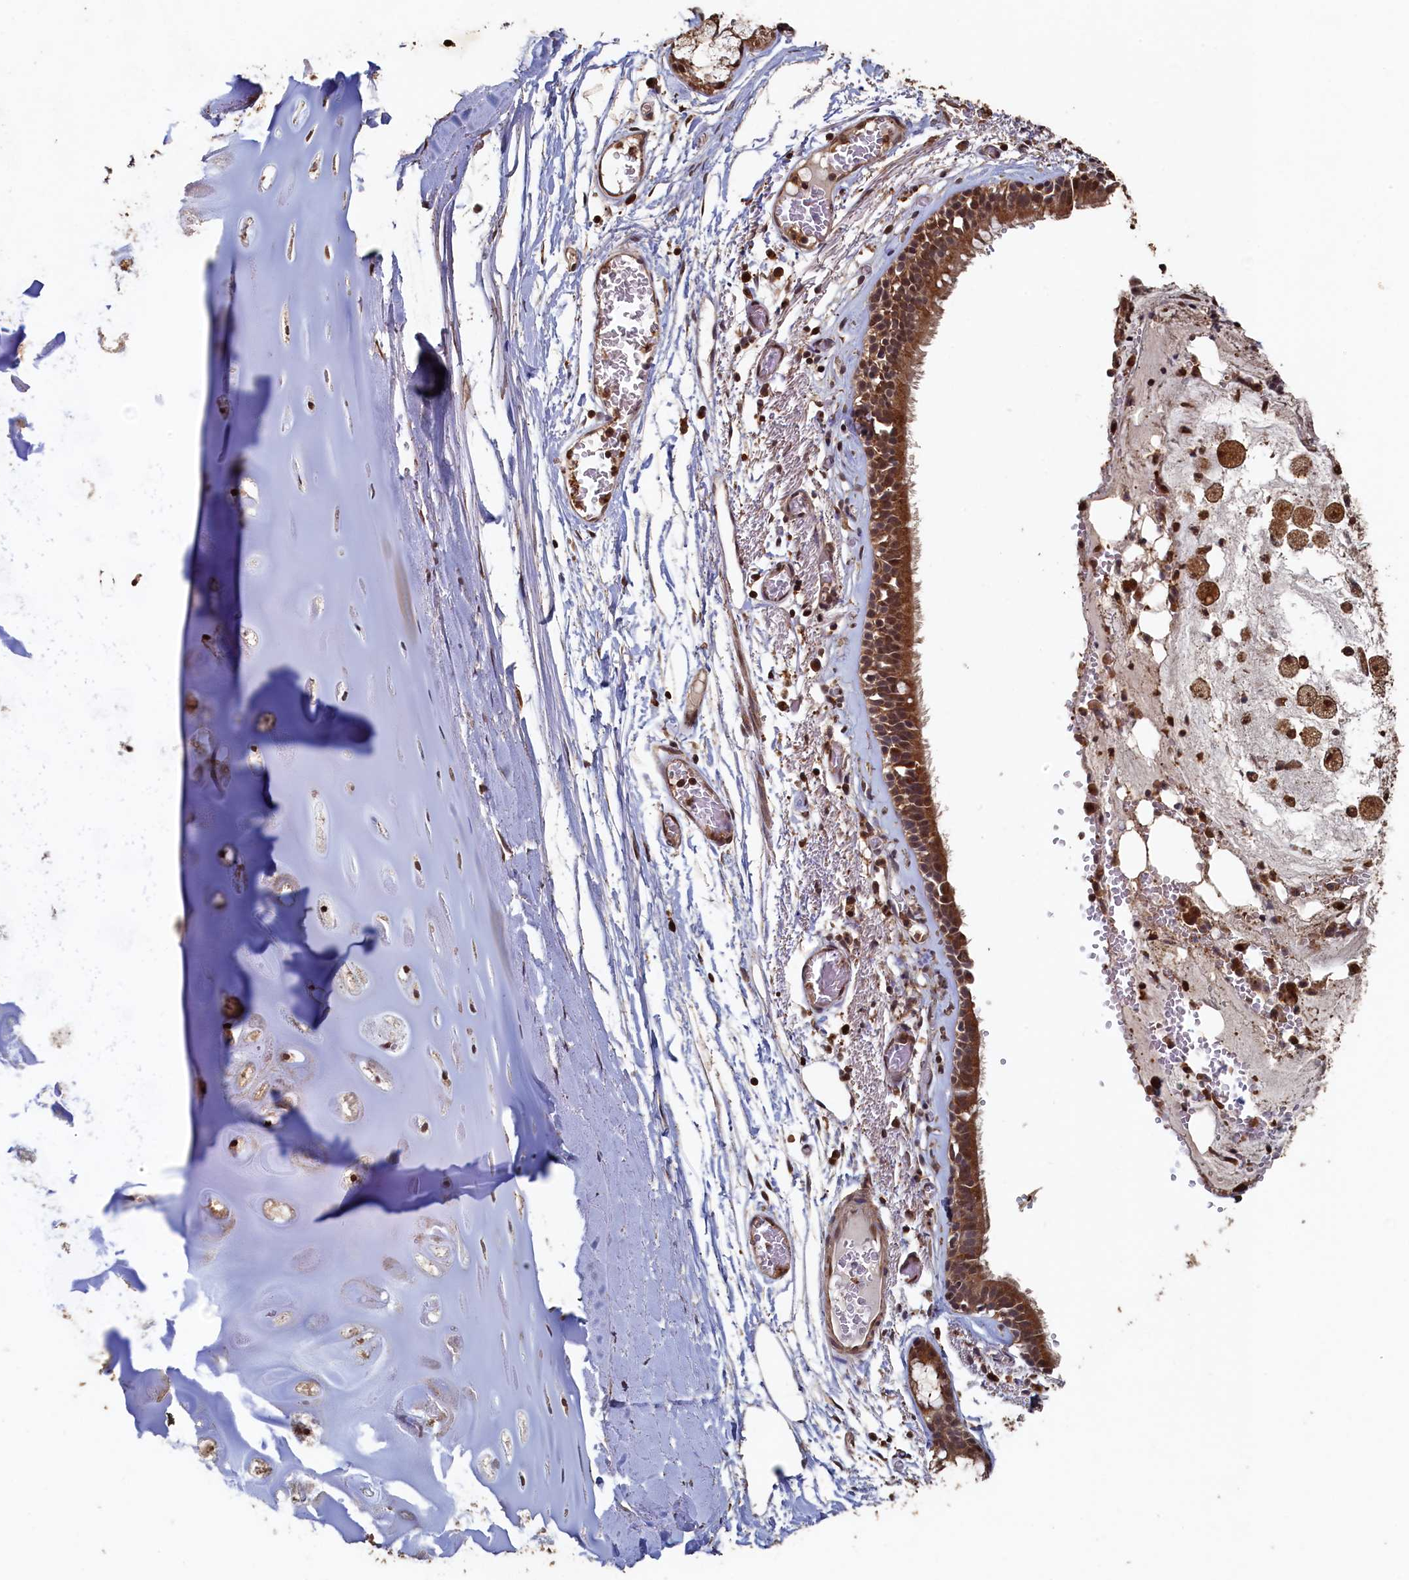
{"staining": {"intensity": "moderate", "quantity": ">75%", "location": "cytoplasmic/membranous"}, "tissue": "bronchus", "cell_type": "Respiratory epithelial cells", "image_type": "normal", "snomed": [{"axis": "morphology", "description": "Normal tissue, NOS"}, {"axis": "topography", "description": "Bronchus"}, {"axis": "topography", "description": "Lung"}], "caption": "IHC staining of normal bronchus, which demonstrates medium levels of moderate cytoplasmic/membranous staining in about >75% of respiratory epithelial cells indicating moderate cytoplasmic/membranous protein staining. The staining was performed using DAB (3,3'-diaminobenzidine) (brown) for protein detection and nuclei were counterstained in hematoxylin (blue).", "gene": "PIGN", "patient": {"sex": "male", "age": 56}}